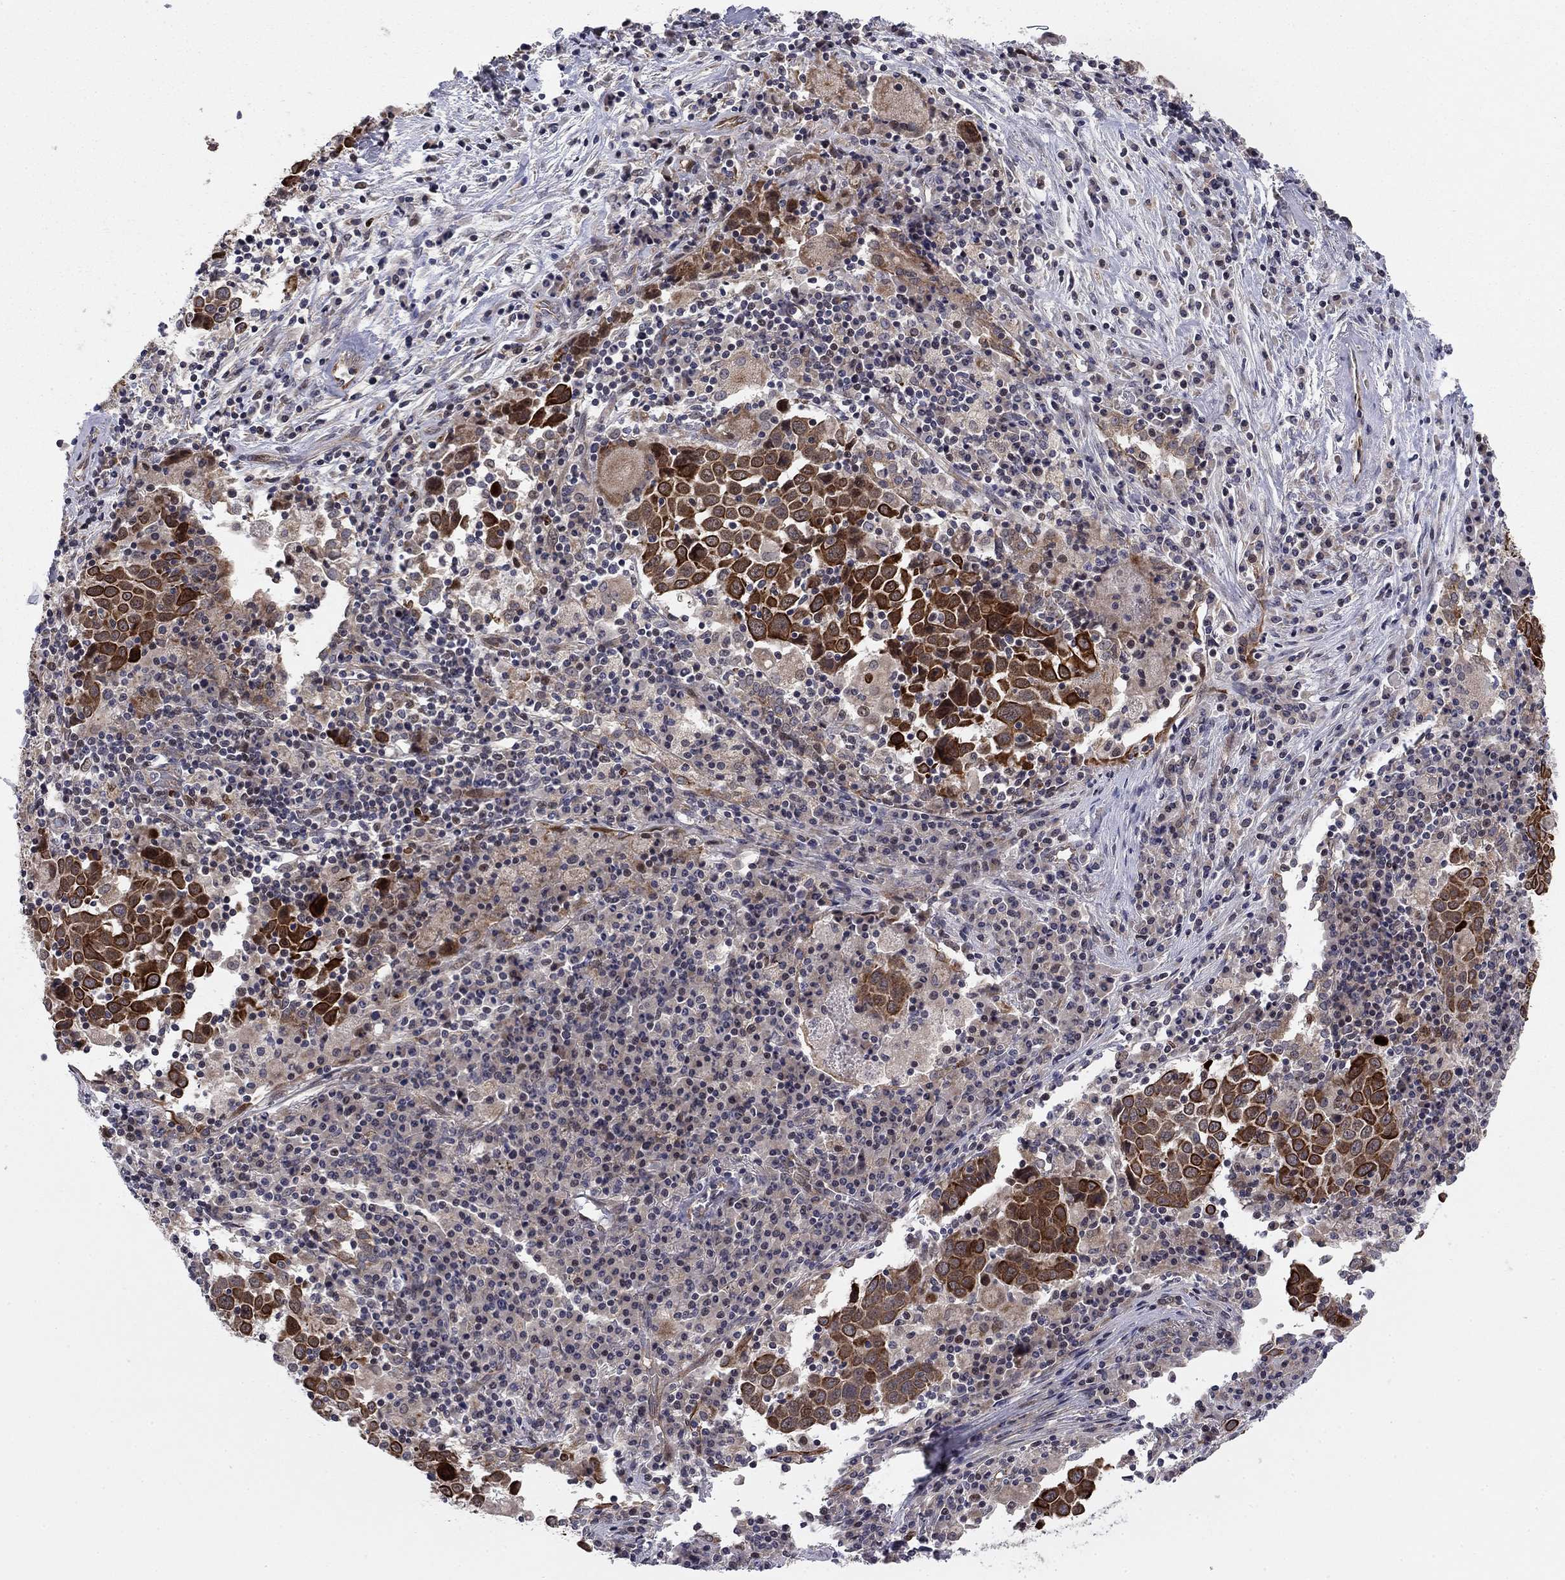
{"staining": {"intensity": "strong", "quantity": ">75%", "location": "cytoplasmic/membranous"}, "tissue": "lung cancer", "cell_type": "Tumor cells", "image_type": "cancer", "snomed": [{"axis": "morphology", "description": "Squamous cell carcinoma, NOS"}, {"axis": "topography", "description": "Lung"}], "caption": "Protein expression analysis of squamous cell carcinoma (lung) shows strong cytoplasmic/membranous expression in approximately >75% of tumor cells.", "gene": "BCL11A", "patient": {"sex": "male", "age": 57}}